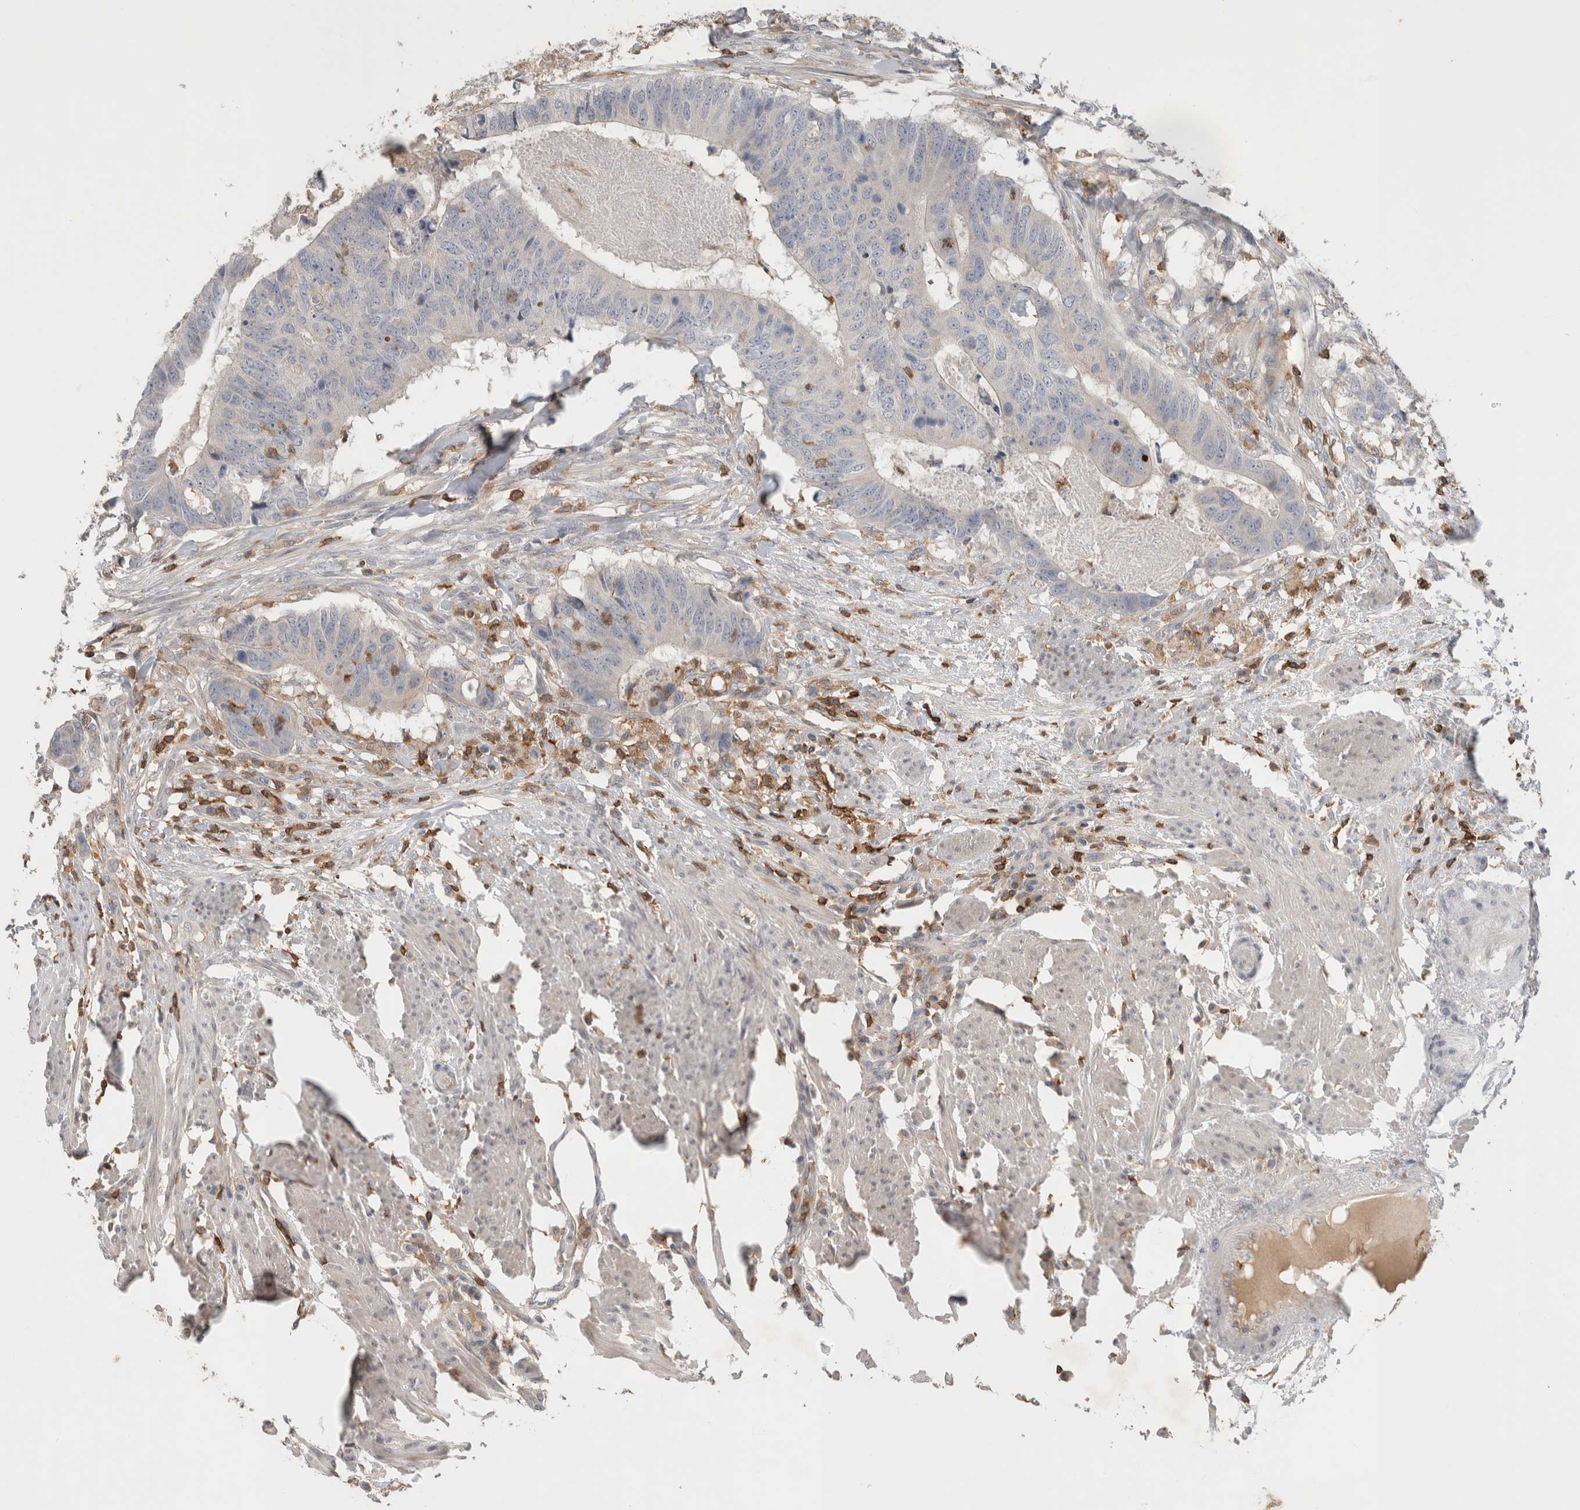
{"staining": {"intensity": "negative", "quantity": "none", "location": "none"}, "tissue": "colorectal cancer", "cell_type": "Tumor cells", "image_type": "cancer", "snomed": [{"axis": "morphology", "description": "Adenocarcinoma, NOS"}, {"axis": "topography", "description": "Colon"}], "caption": "High magnification brightfield microscopy of colorectal adenocarcinoma stained with DAB (3,3'-diaminobenzidine) (brown) and counterstained with hematoxylin (blue): tumor cells show no significant expression. (IHC, brightfield microscopy, high magnification).", "gene": "GFRA2", "patient": {"sex": "male", "age": 56}}